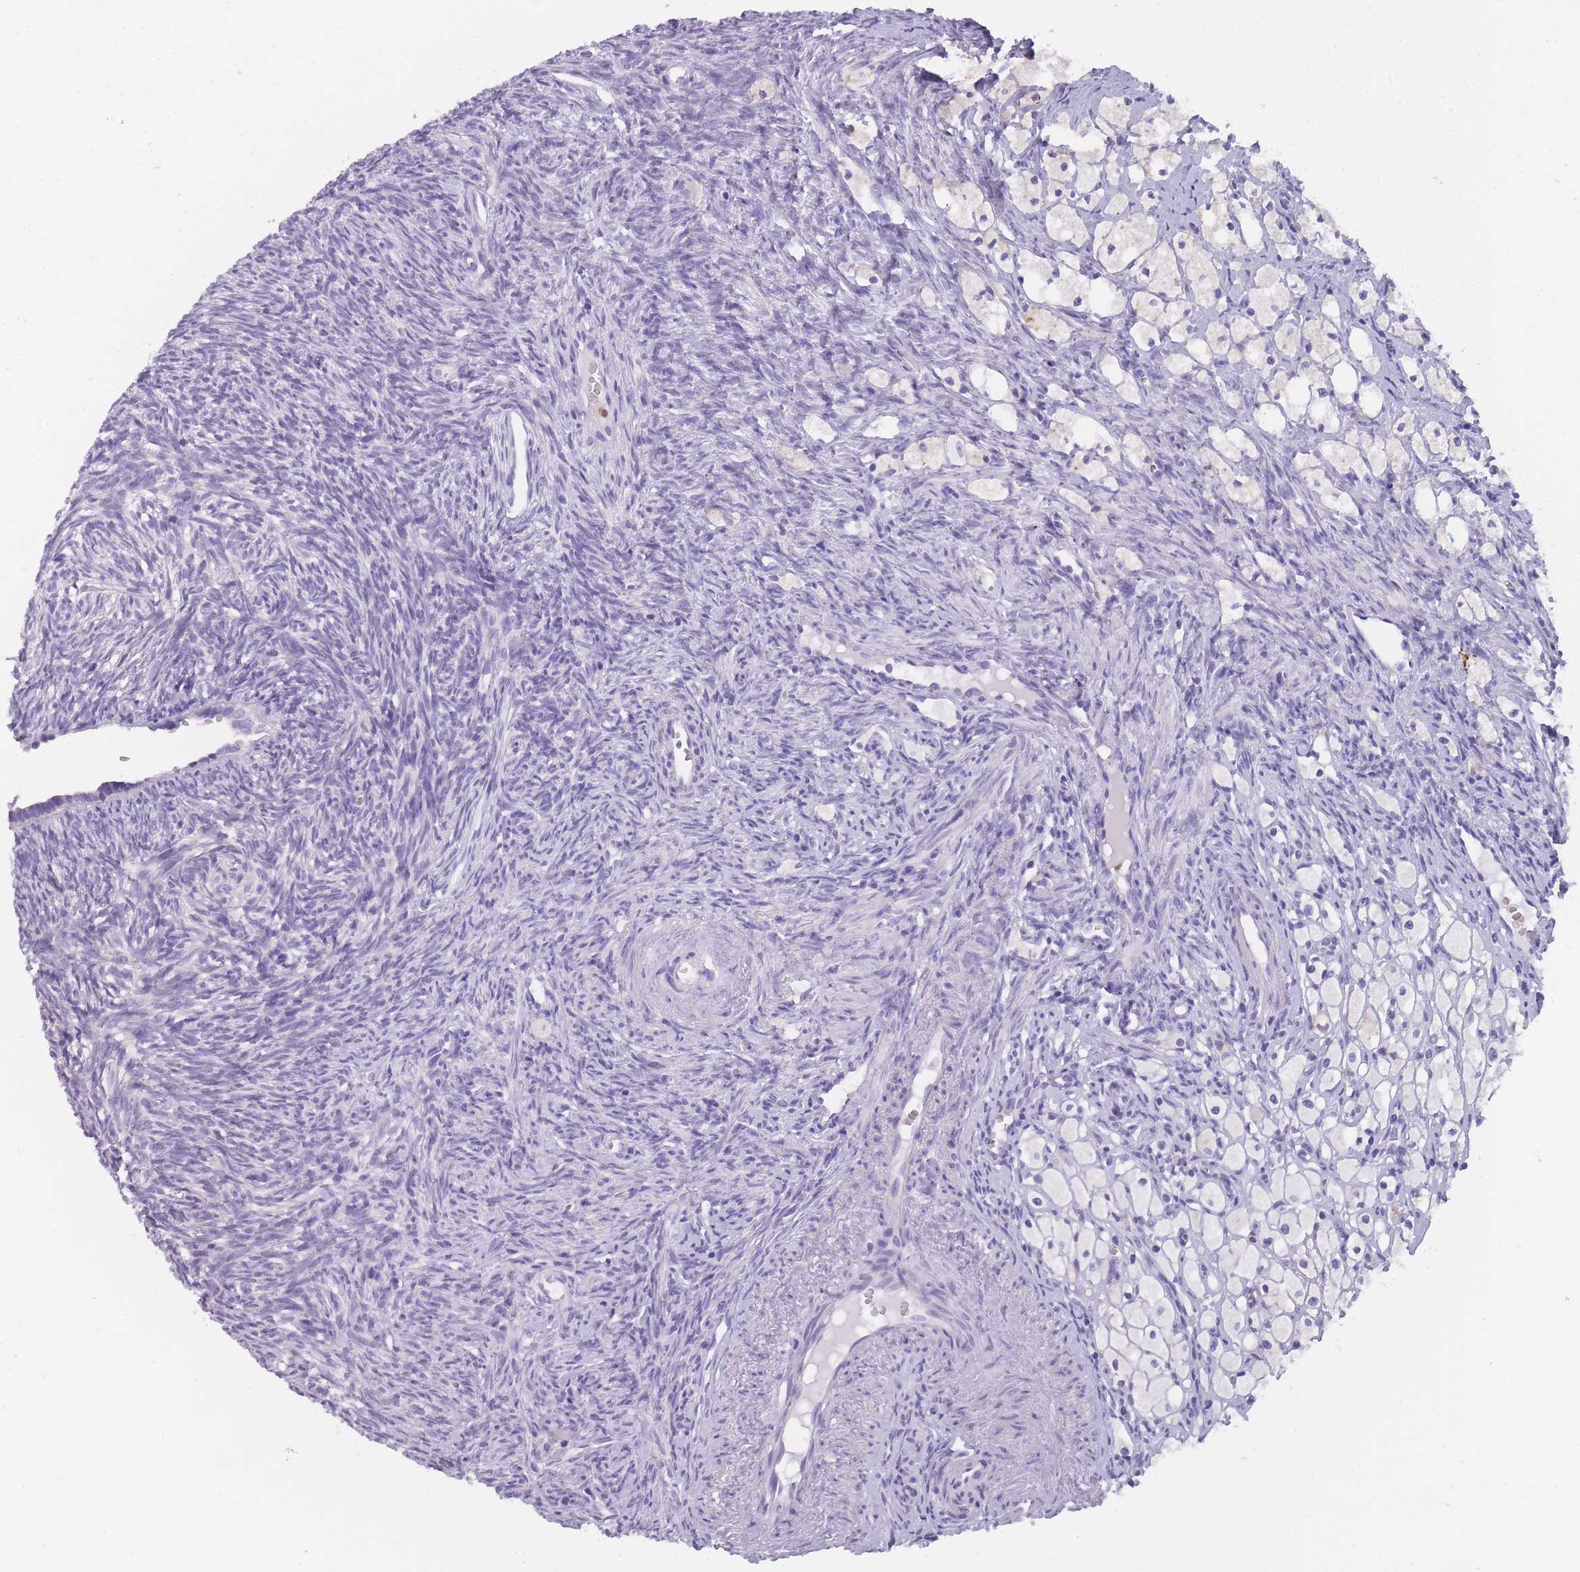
{"staining": {"intensity": "negative", "quantity": "none", "location": "none"}, "tissue": "ovary", "cell_type": "Follicle cells", "image_type": "normal", "snomed": [{"axis": "morphology", "description": "Normal tissue, NOS"}, {"axis": "topography", "description": "Ovary"}], "caption": "Histopathology image shows no protein positivity in follicle cells of benign ovary.", "gene": "CR1L", "patient": {"sex": "female", "age": 51}}